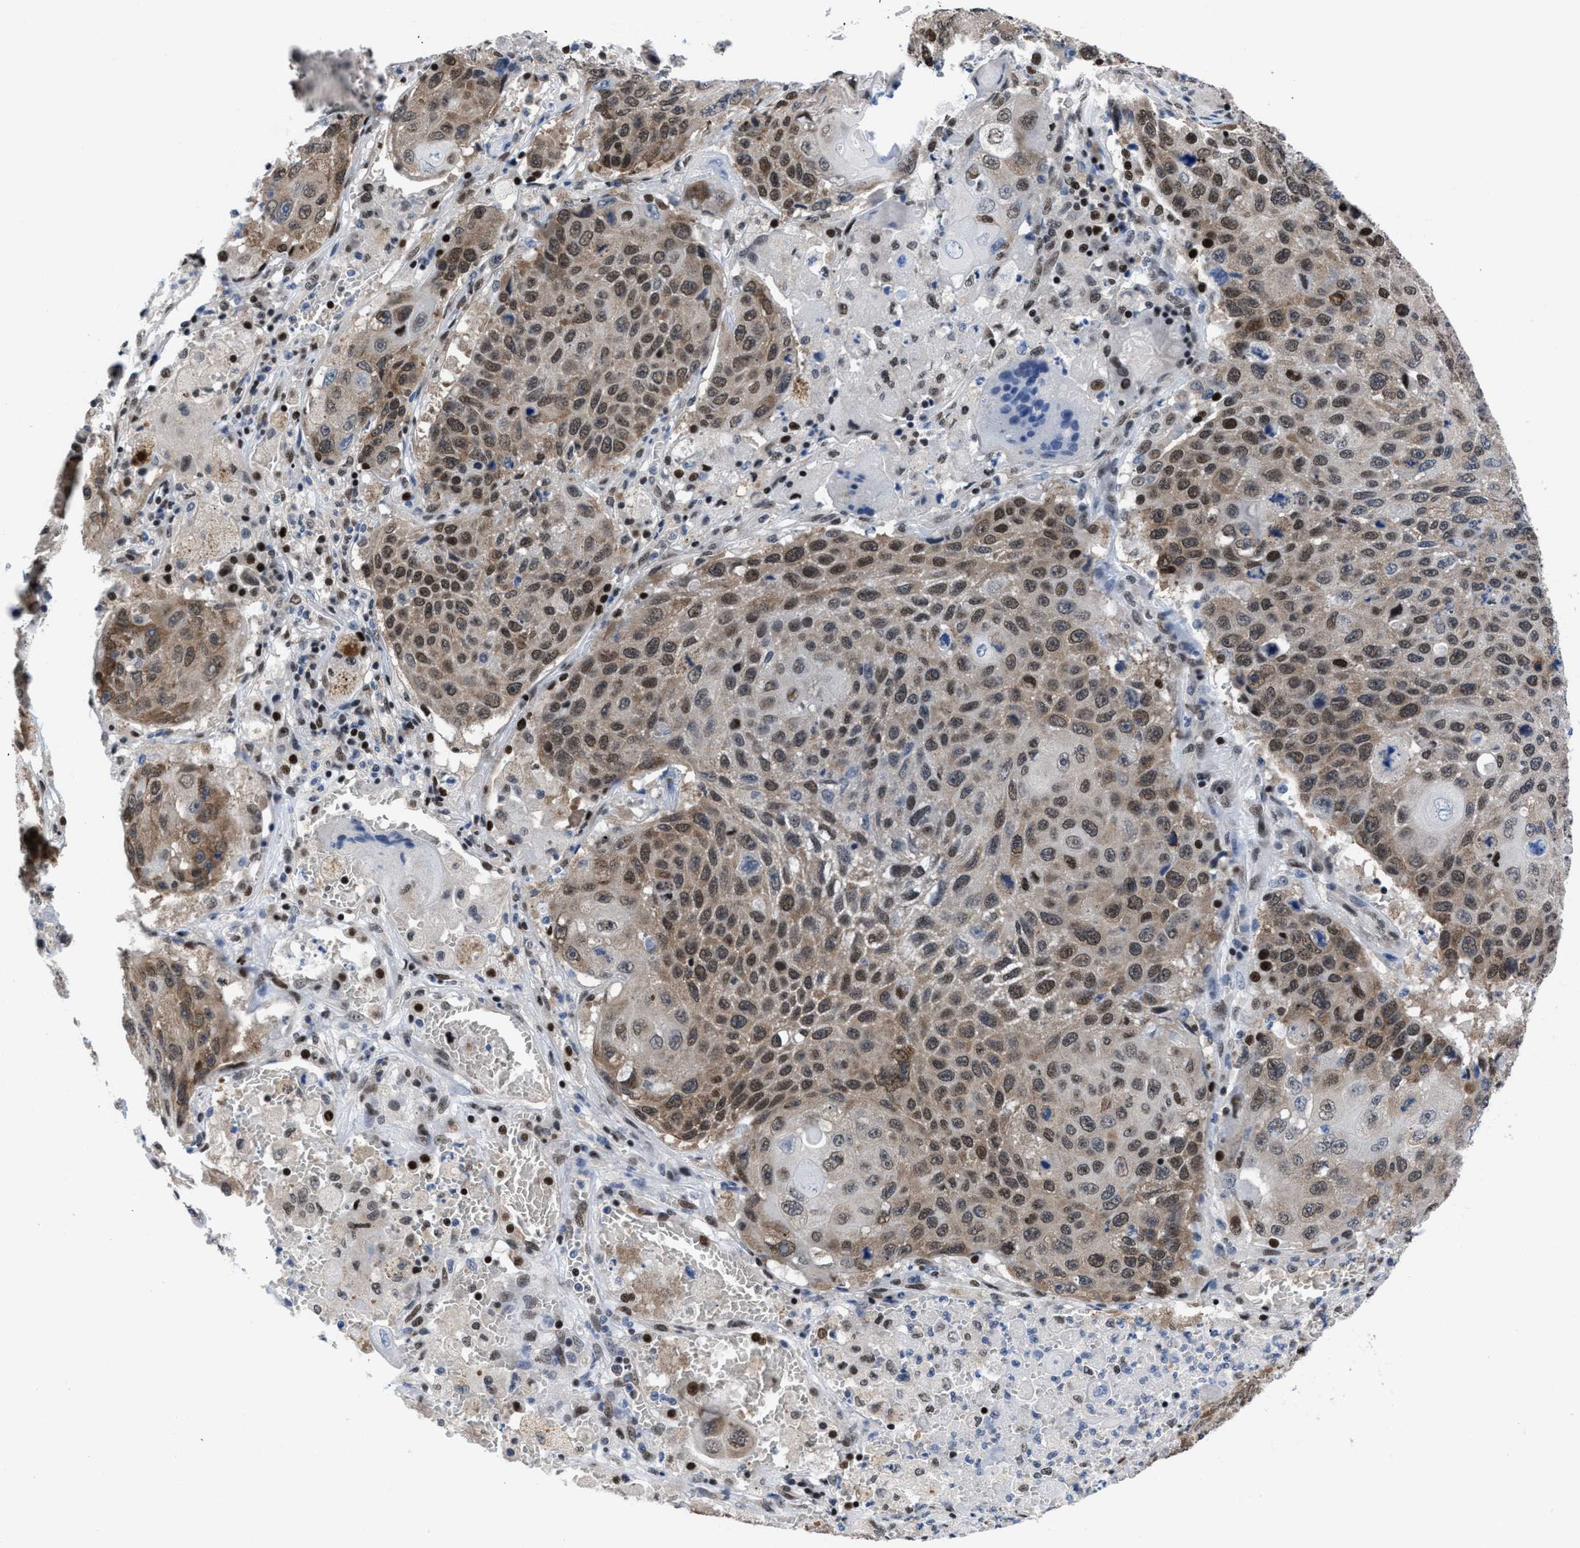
{"staining": {"intensity": "moderate", "quantity": ">75%", "location": "nuclear"}, "tissue": "lung cancer", "cell_type": "Tumor cells", "image_type": "cancer", "snomed": [{"axis": "morphology", "description": "Squamous cell carcinoma, NOS"}, {"axis": "topography", "description": "Lung"}], "caption": "Lung cancer (squamous cell carcinoma) tissue shows moderate nuclear positivity in approximately >75% of tumor cells, visualized by immunohistochemistry. (IHC, brightfield microscopy, high magnification).", "gene": "WDR81", "patient": {"sex": "male", "age": 61}}